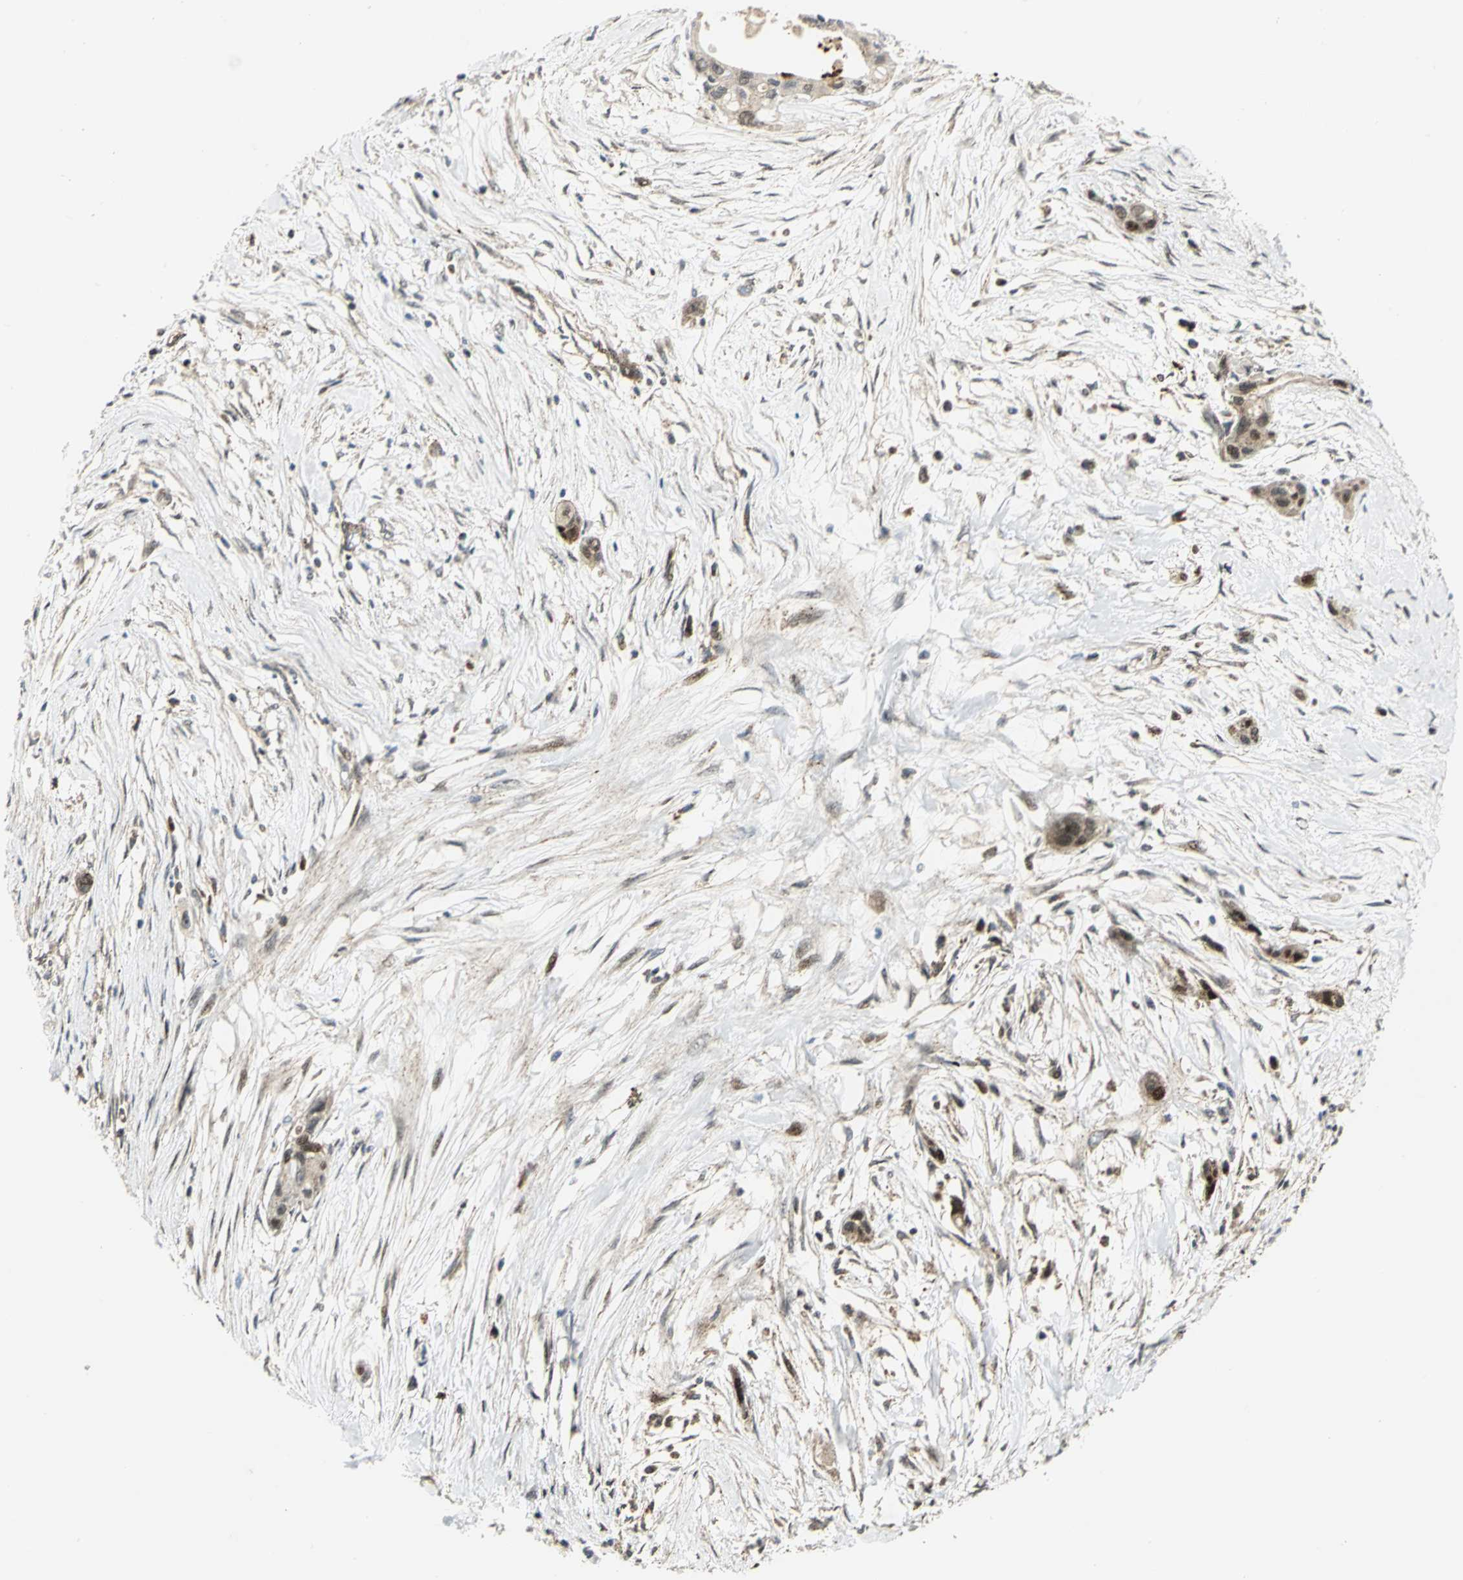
{"staining": {"intensity": "moderate", "quantity": ">75%", "location": "cytoplasmic/membranous,nuclear"}, "tissue": "pancreatic cancer", "cell_type": "Tumor cells", "image_type": "cancer", "snomed": [{"axis": "morphology", "description": "Adenocarcinoma, NOS"}, {"axis": "topography", "description": "Pancreas"}], "caption": "Moderate cytoplasmic/membranous and nuclear expression is identified in approximately >75% of tumor cells in adenocarcinoma (pancreatic).", "gene": "ATP6V1A", "patient": {"sex": "female", "age": 60}}